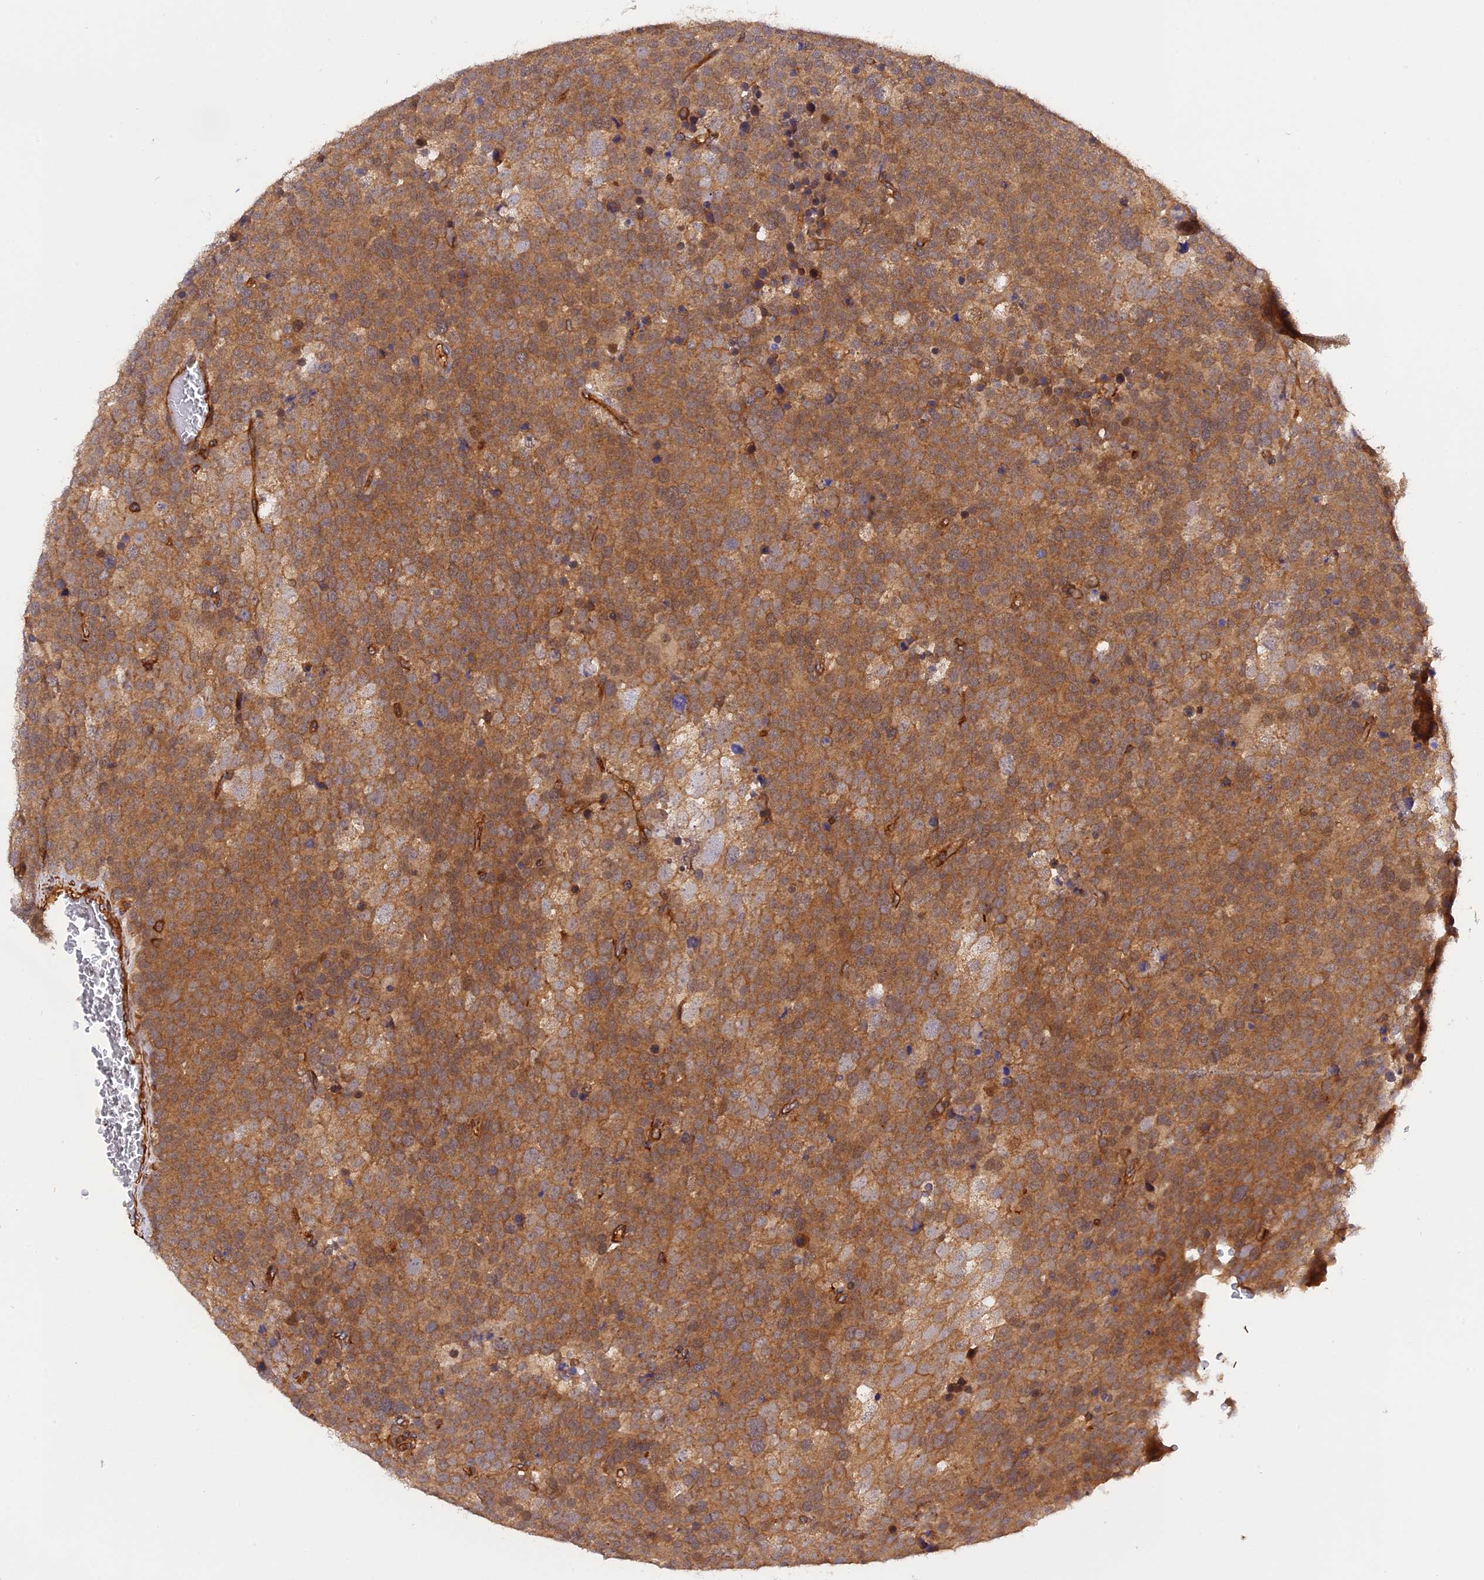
{"staining": {"intensity": "moderate", "quantity": ">75%", "location": "cytoplasmic/membranous"}, "tissue": "testis cancer", "cell_type": "Tumor cells", "image_type": "cancer", "snomed": [{"axis": "morphology", "description": "Seminoma, NOS"}, {"axis": "topography", "description": "Testis"}], "caption": "Immunohistochemical staining of testis cancer (seminoma) exhibits medium levels of moderate cytoplasmic/membranous protein expression in about >75% of tumor cells.", "gene": "C5orf22", "patient": {"sex": "male", "age": 71}}